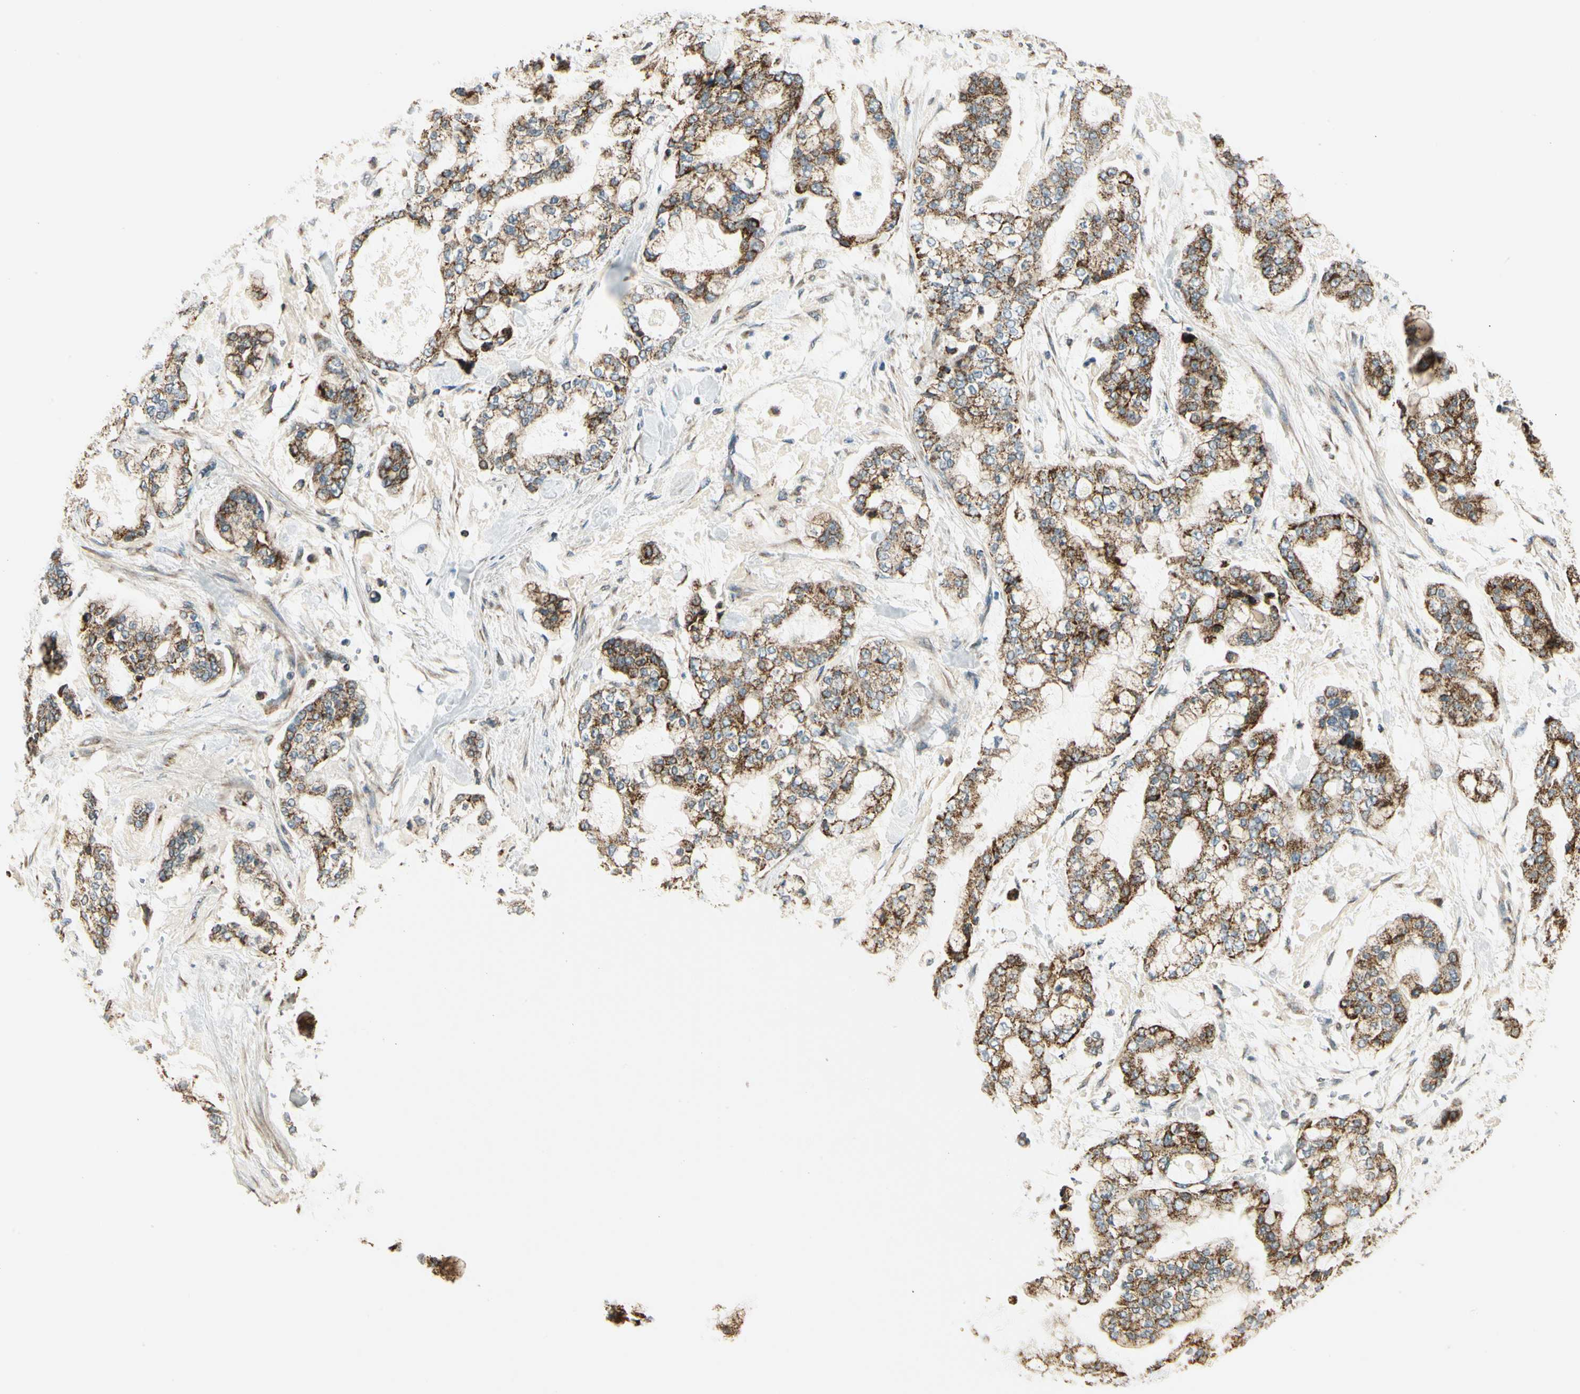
{"staining": {"intensity": "strong", "quantity": ">75%", "location": "cytoplasmic/membranous"}, "tissue": "stomach cancer", "cell_type": "Tumor cells", "image_type": "cancer", "snomed": [{"axis": "morphology", "description": "Normal tissue, NOS"}, {"axis": "morphology", "description": "Adenocarcinoma, NOS"}, {"axis": "topography", "description": "Stomach, upper"}, {"axis": "topography", "description": "Stomach"}], "caption": "A high amount of strong cytoplasmic/membranous staining is identified in about >75% of tumor cells in stomach adenocarcinoma tissue.", "gene": "EPHB3", "patient": {"sex": "male", "age": 76}}